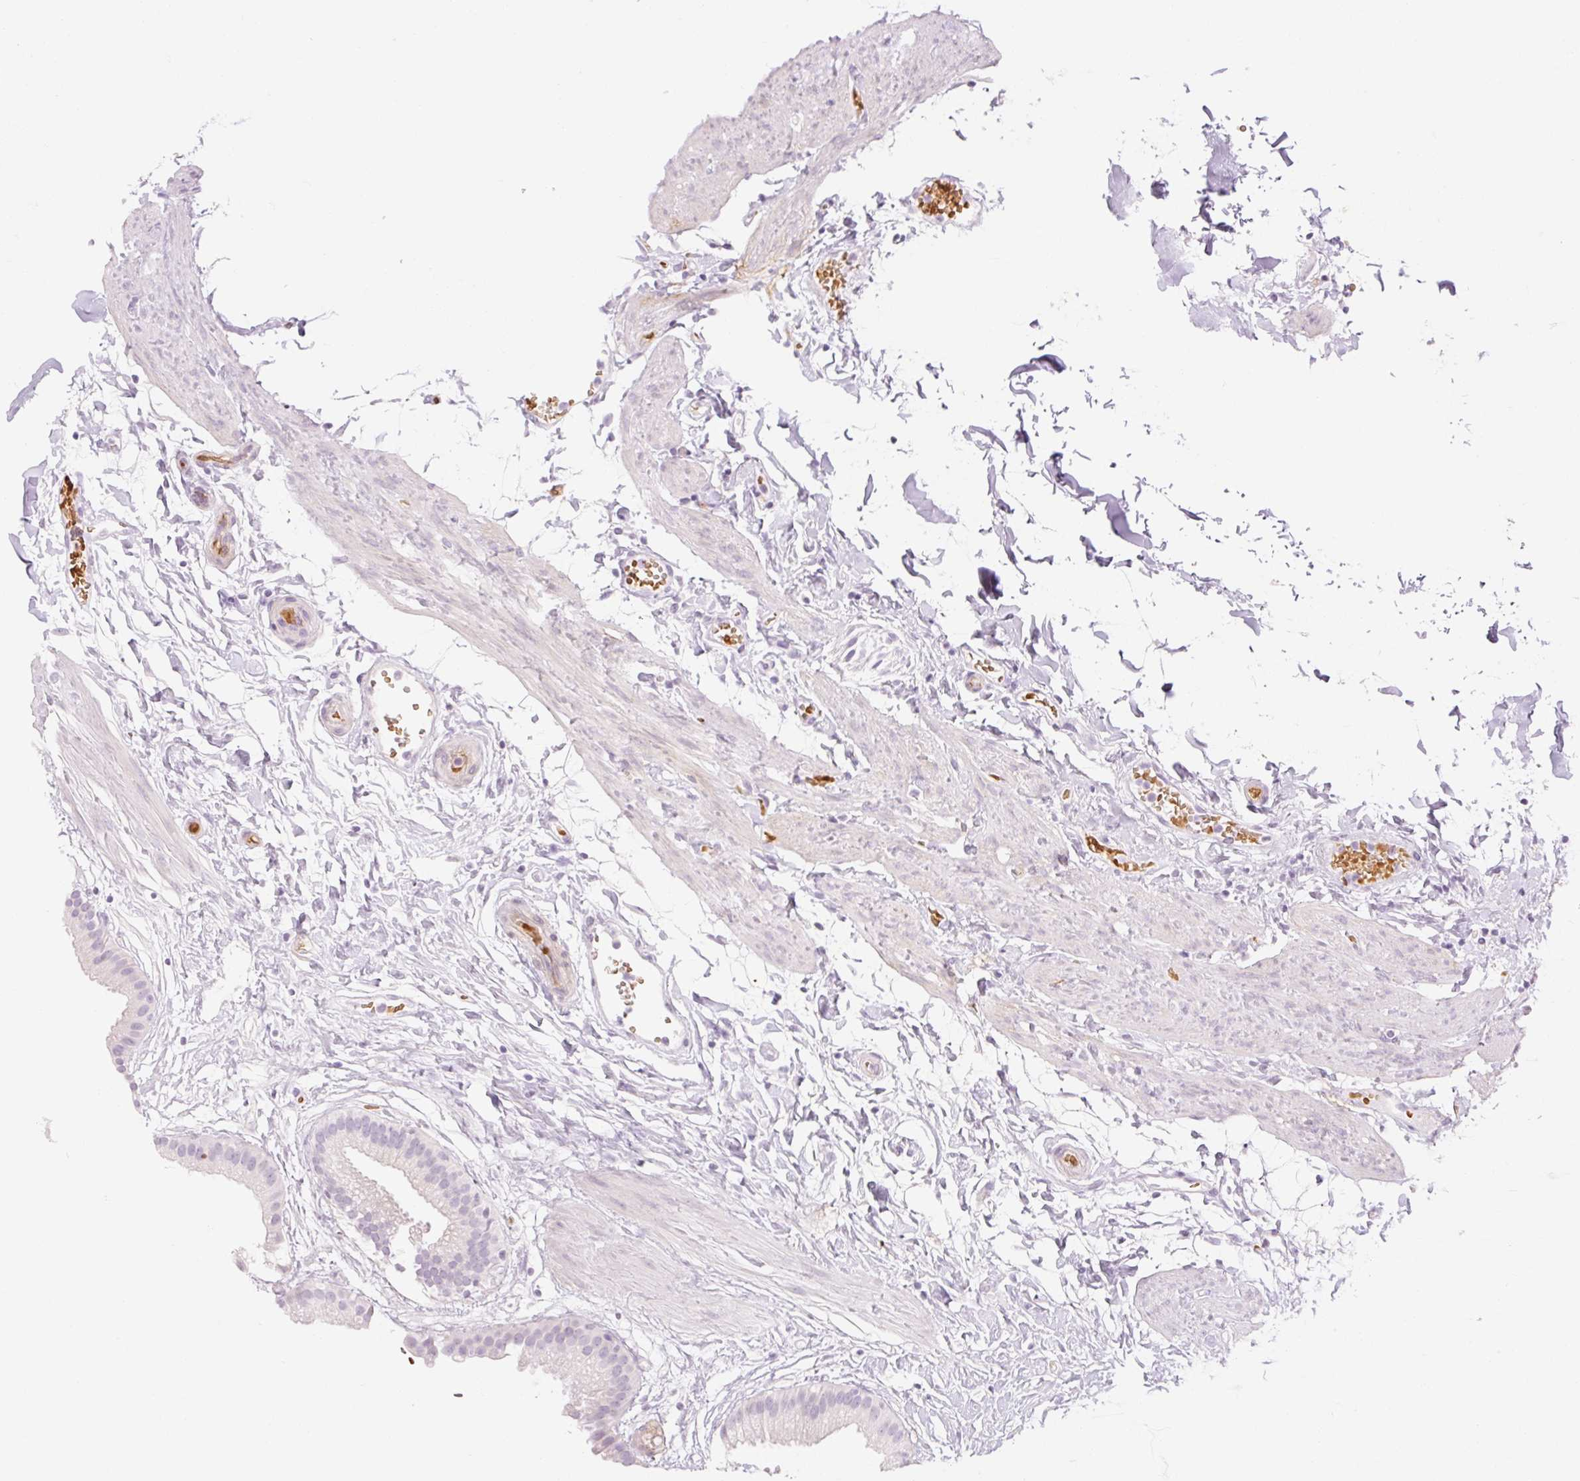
{"staining": {"intensity": "negative", "quantity": "none", "location": "none"}, "tissue": "gallbladder", "cell_type": "Glandular cells", "image_type": "normal", "snomed": [{"axis": "morphology", "description": "Normal tissue, NOS"}, {"axis": "topography", "description": "Gallbladder"}], "caption": "IHC micrograph of benign gallbladder: human gallbladder stained with DAB displays no significant protein staining in glandular cells. The staining was performed using DAB (3,3'-diaminobenzidine) to visualize the protein expression in brown, while the nuclei were stained in blue with hematoxylin (Magnification: 20x).", "gene": "TAF1L", "patient": {"sex": "female", "age": 63}}